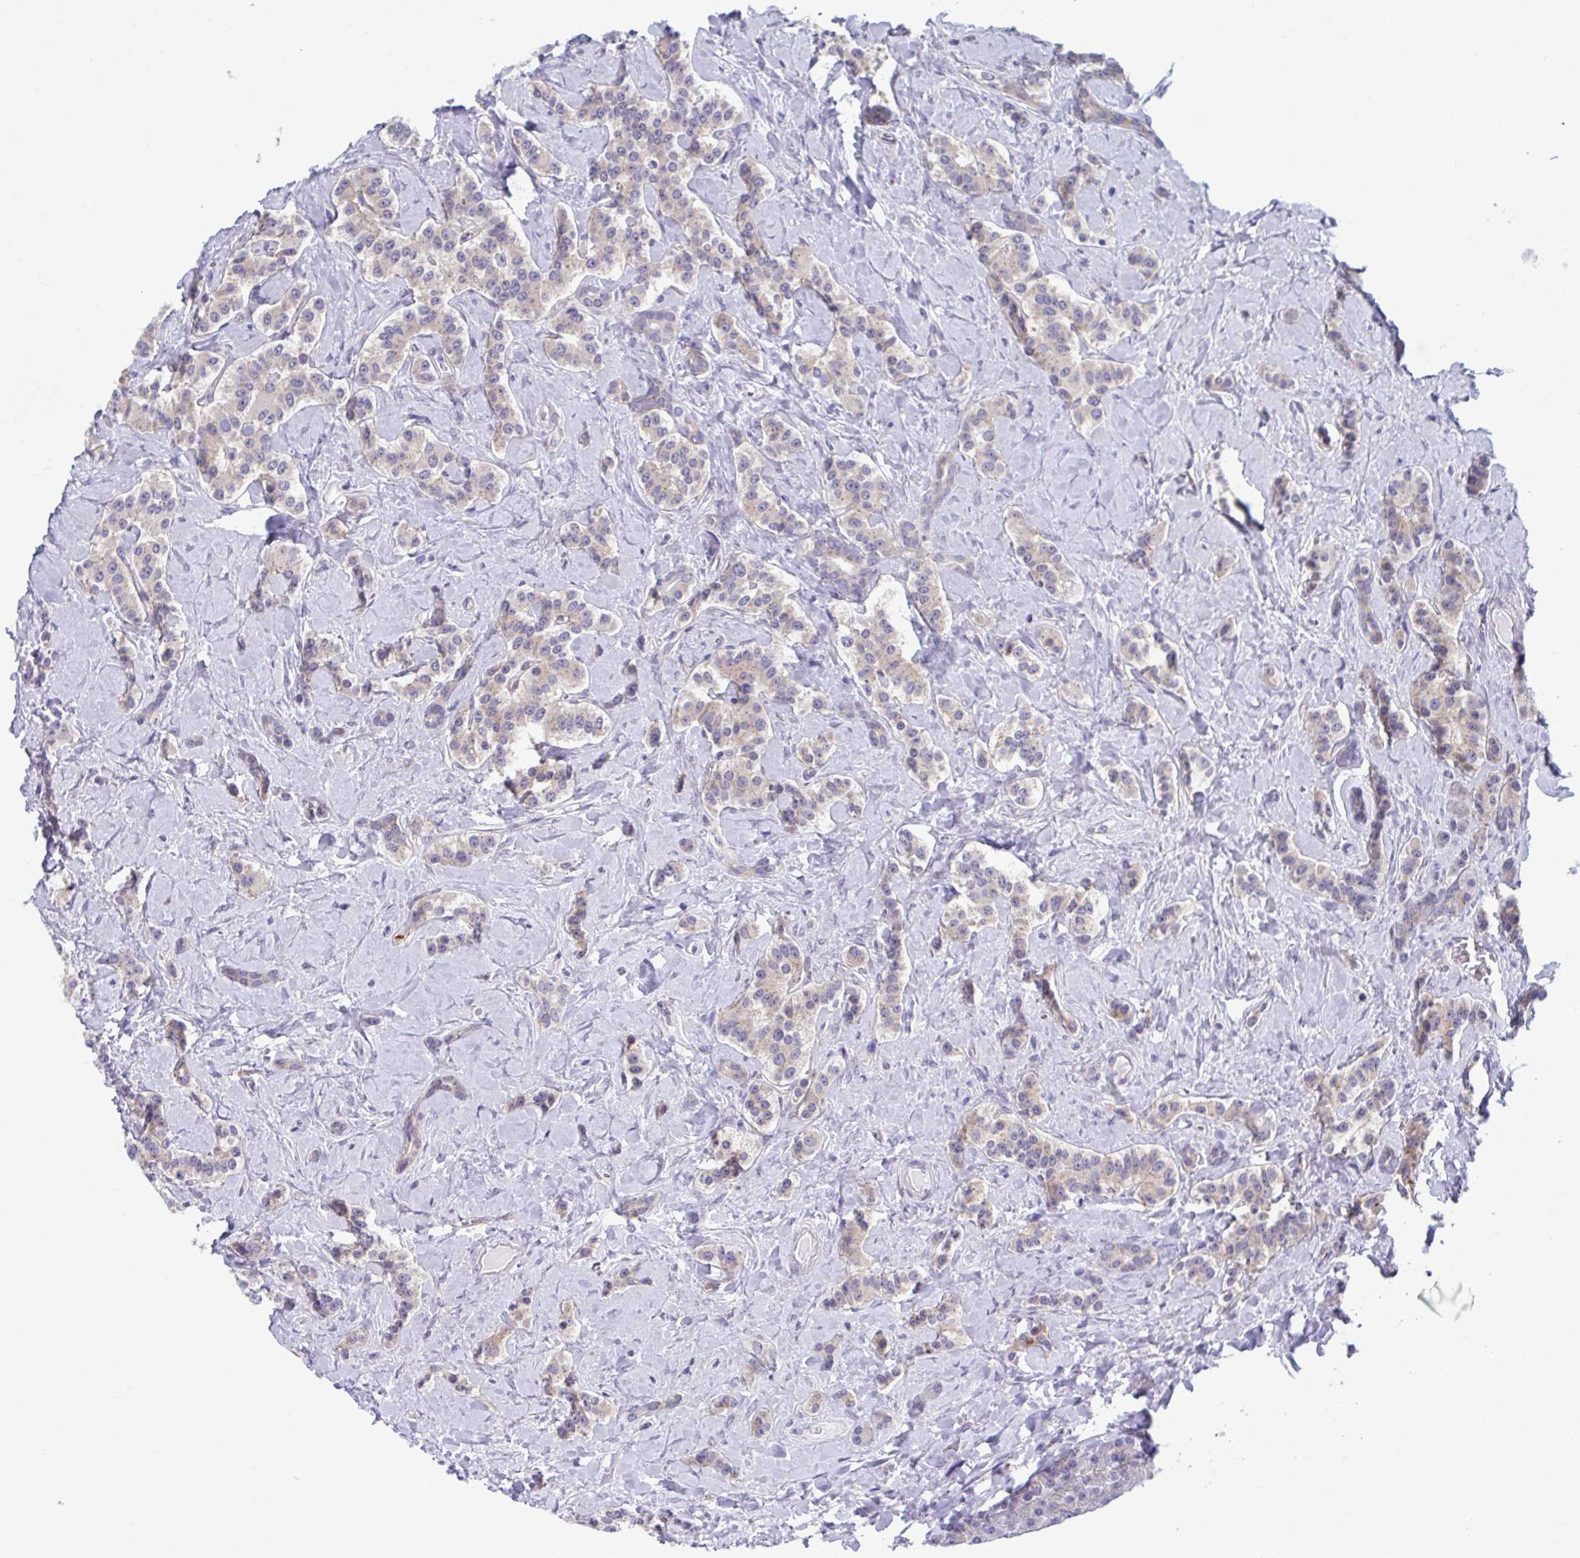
{"staining": {"intensity": "weak", "quantity": "<25%", "location": "cytoplasmic/membranous"}, "tissue": "carcinoid", "cell_type": "Tumor cells", "image_type": "cancer", "snomed": [{"axis": "morphology", "description": "Normal tissue, NOS"}, {"axis": "morphology", "description": "Carcinoid, malignant, NOS"}, {"axis": "topography", "description": "Pancreas"}], "caption": "Malignant carcinoid stained for a protein using immunohistochemistry (IHC) exhibits no positivity tumor cells.", "gene": "TMEM108", "patient": {"sex": "male", "age": 36}}